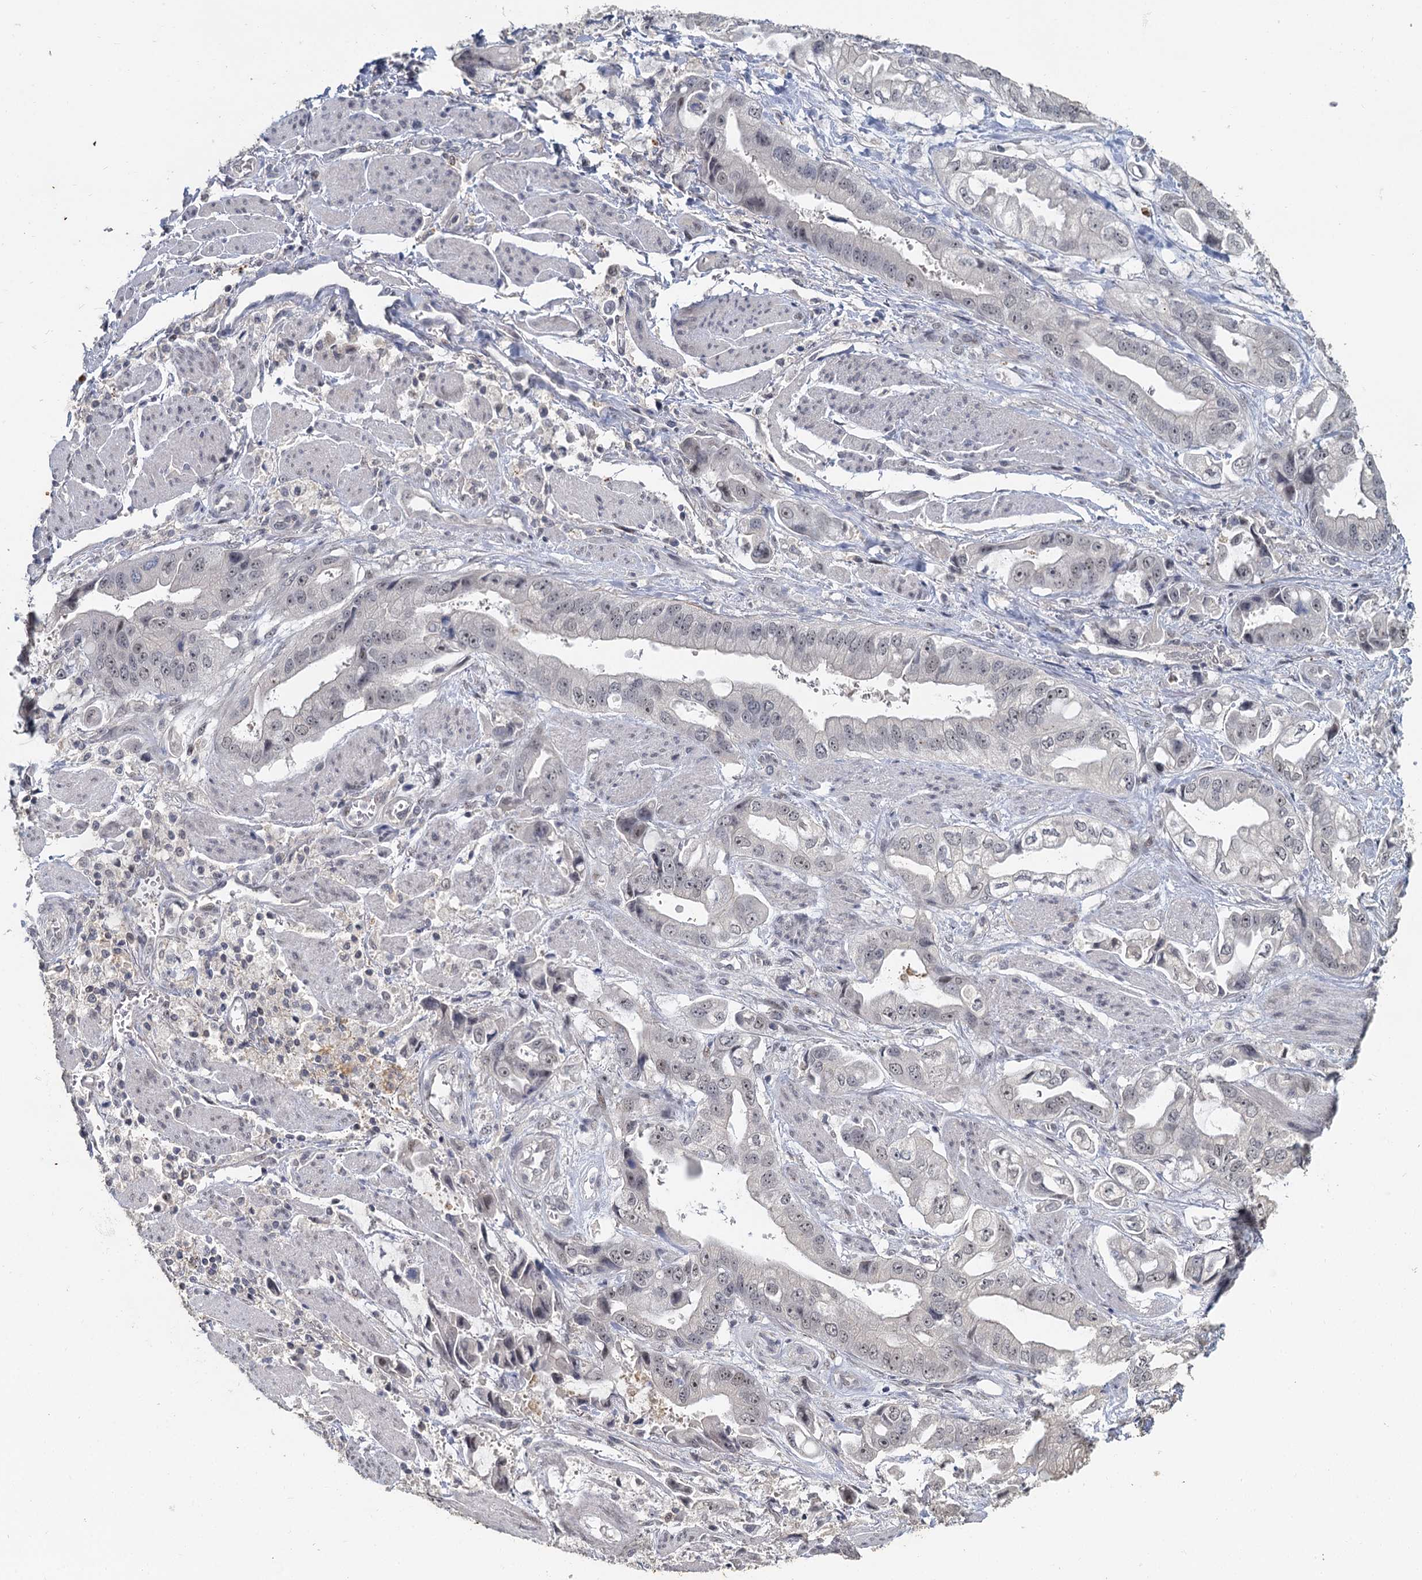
{"staining": {"intensity": "negative", "quantity": "none", "location": "none"}, "tissue": "stomach cancer", "cell_type": "Tumor cells", "image_type": "cancer", "snomed": [{"axis": "morphology", "description": "Adenocarcinoma, NOS"}, {"axis": "topography", "description": "Stomach"}], "caption": "The immunohistochemistry (IHC) histopathology image has no significant expression in tumor cells of adenocarcinoma (stomach) tissue.", "gene": "MUCL1", "patient": {"sex": "male", "age": 62}}